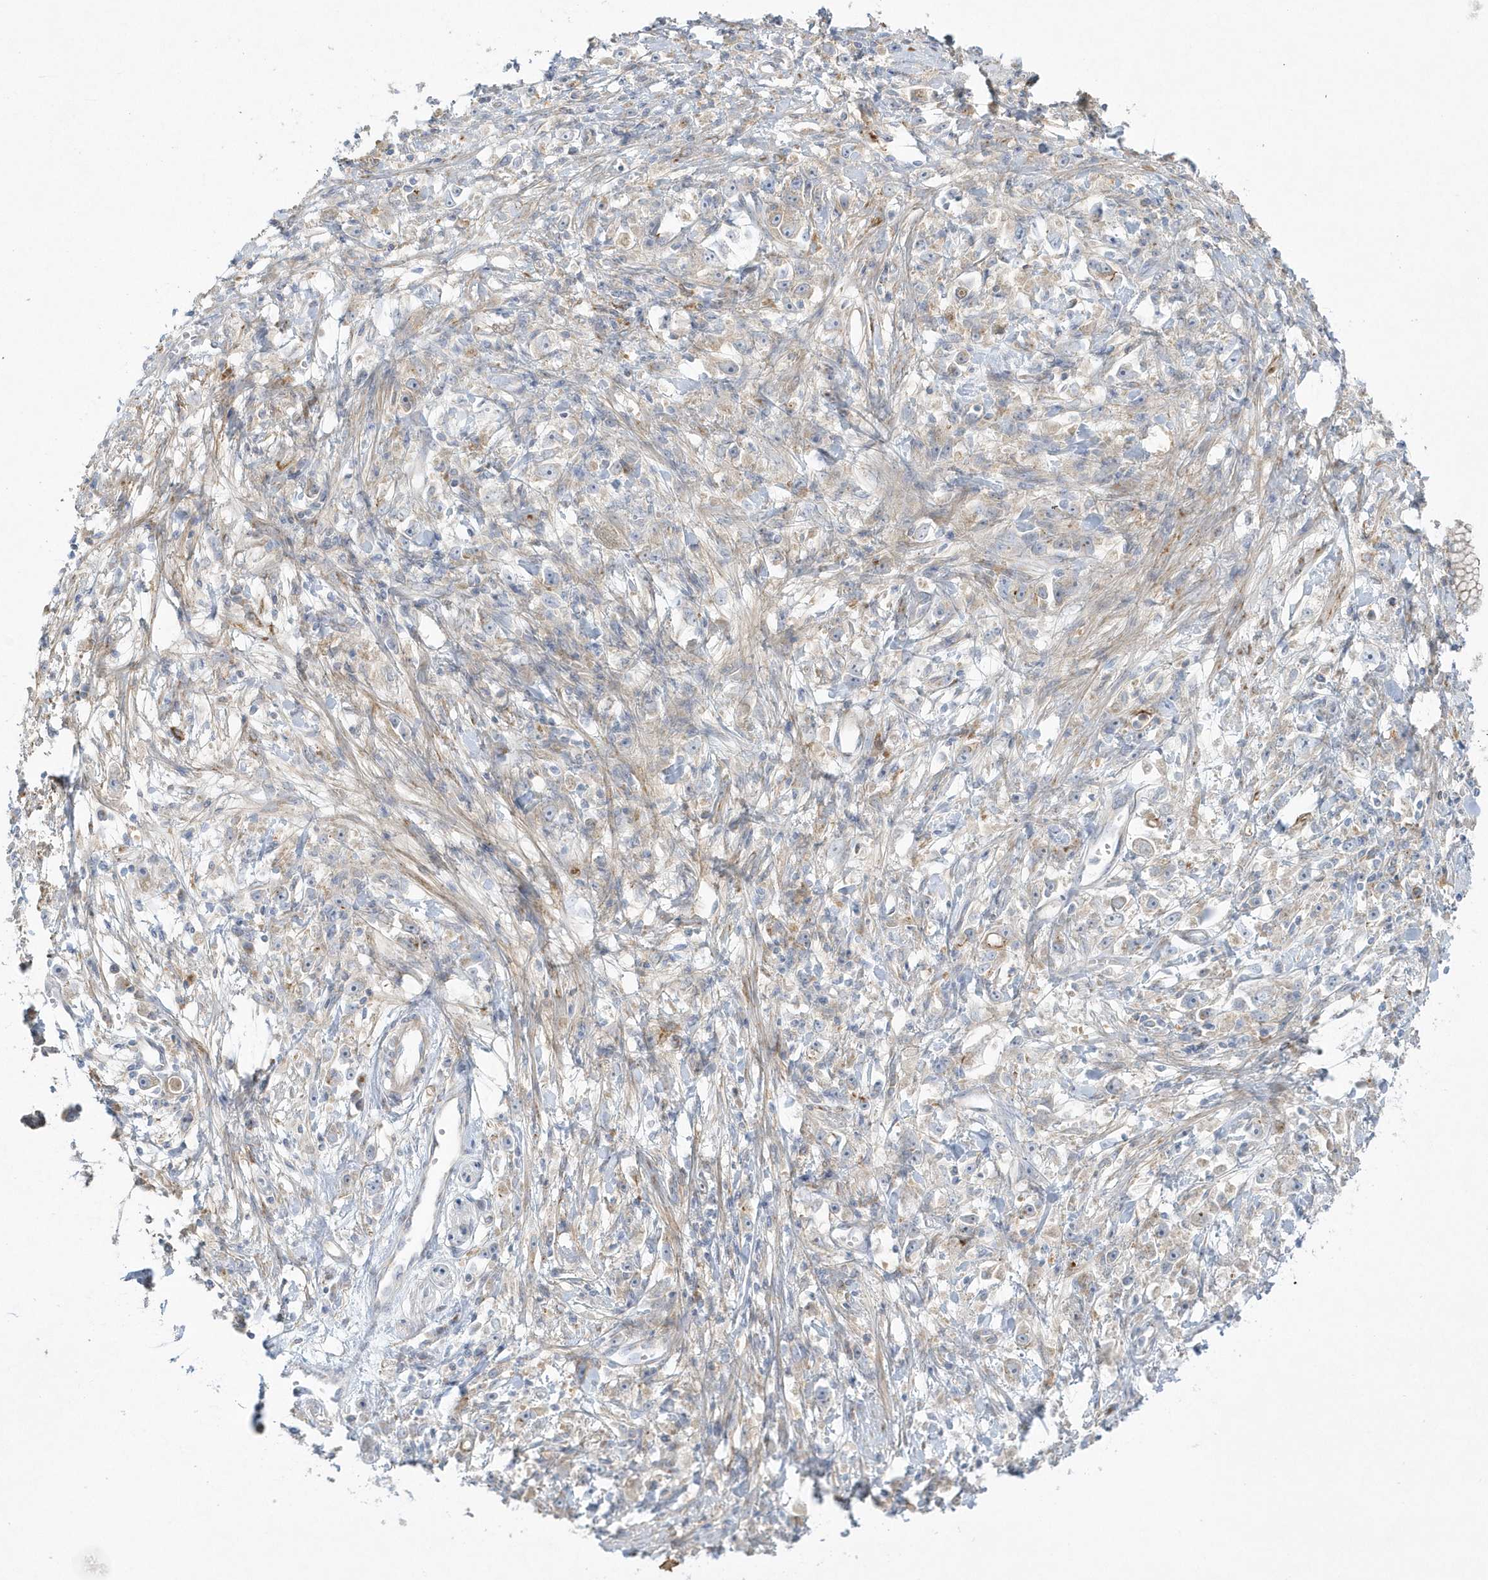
{"staining": {"intensity": "negative", "quantity": "none", "location": "none"}, "tissue": "stomach cancer", "cell_type": "Tumor cells", "image_type": "cancer", "snomed": [{"axis": "morphology", "description": "Adenocarcinoma, NOS"}, {"axis": "topography", "description": "Stomach"}], "caption": "Immunohistochemistry (IHC) photomicrograph of human stomach cancer stained for a protein (brown), which displays no positivity in tumor cells. Nuclei are stained in blue.", "gene": "DNAJC18", "patient": {"sex": "female", "age": 59}}